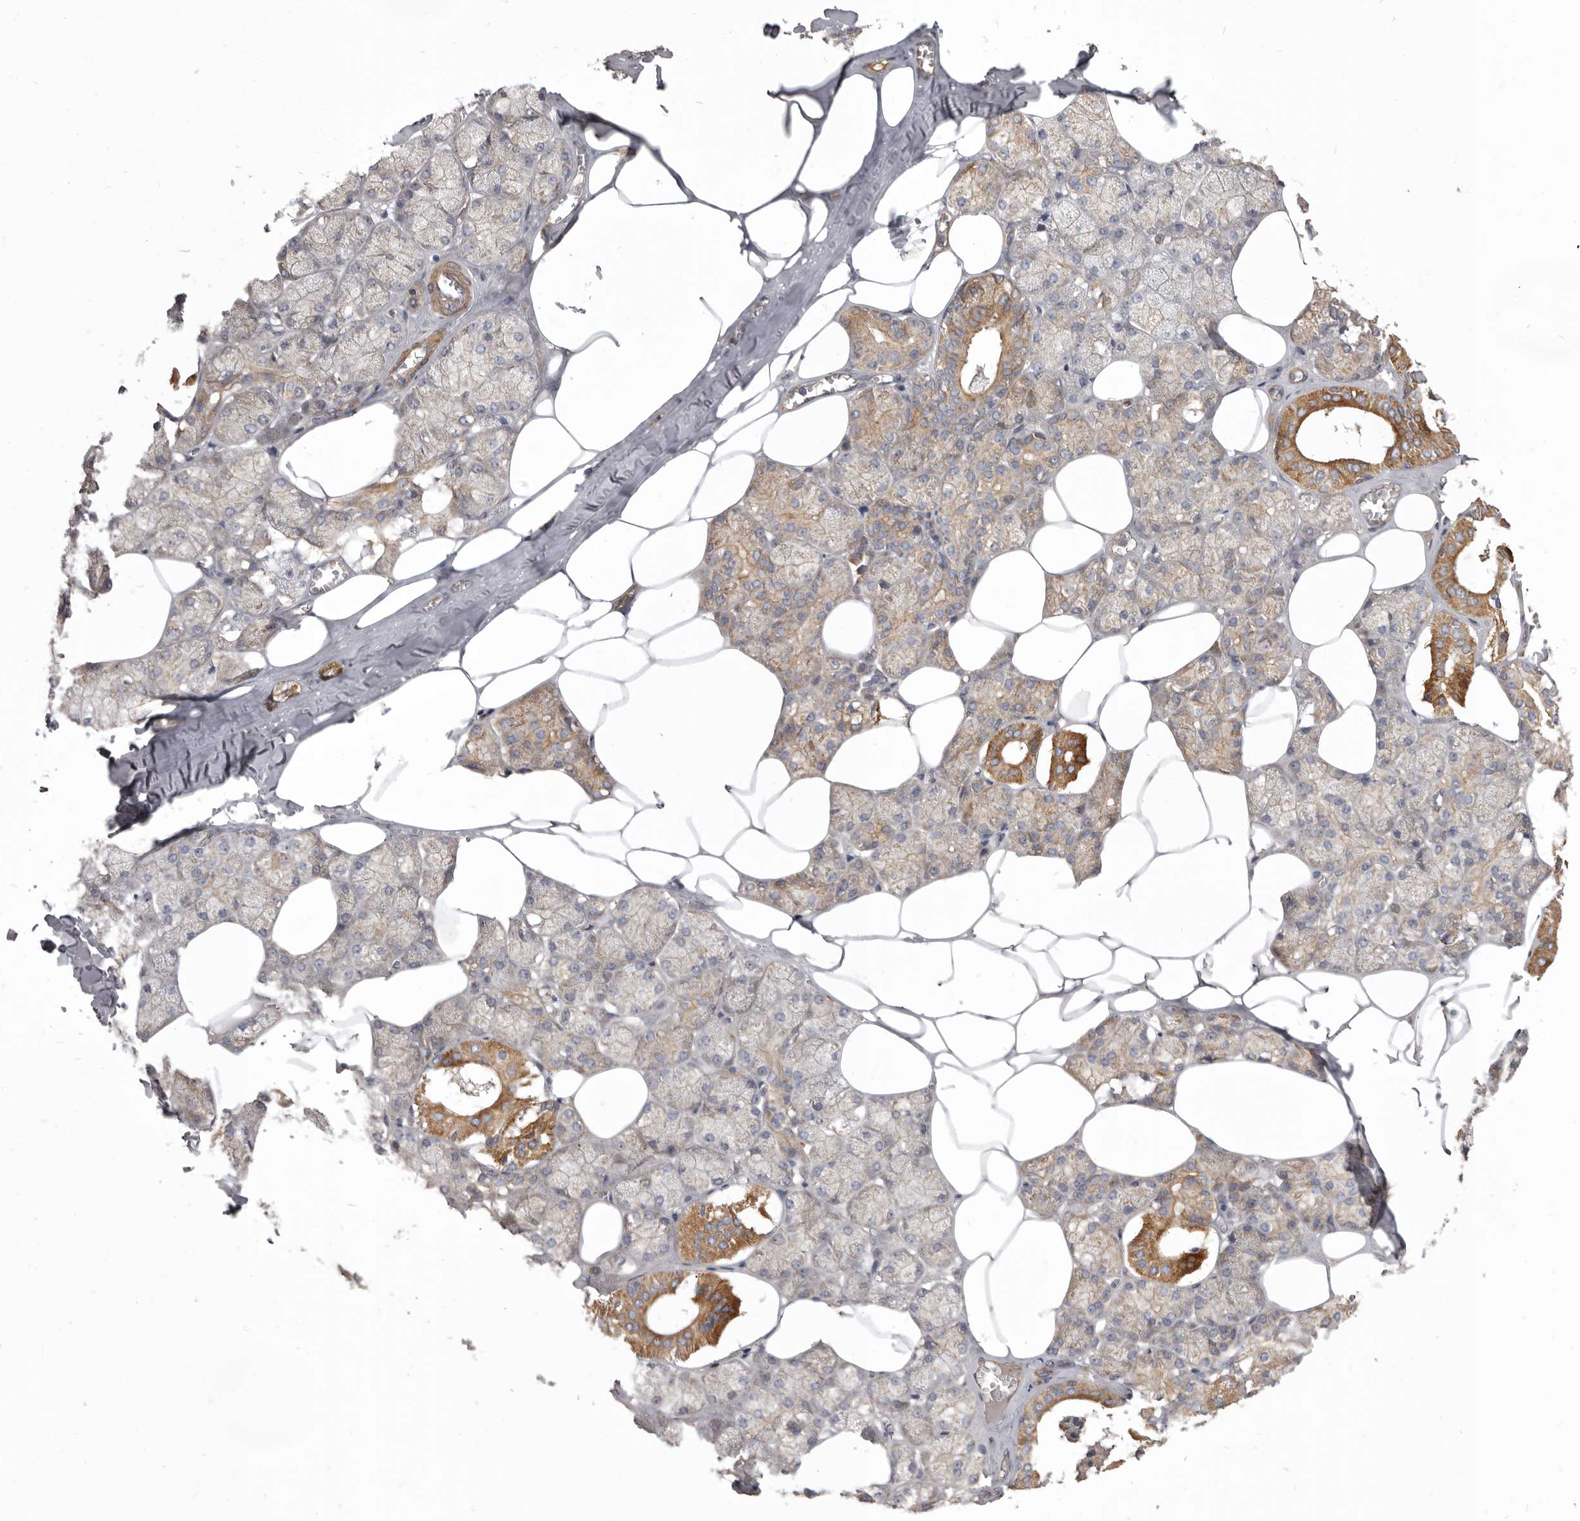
{"staining": {"intensity": "strong", "quantity": "25%-75%", "location": "cytoplasmic/membranous"}, "tissue": "salivary gland", "cell_type": "Glandular cells", "image_type": "normal", "snomed": [{"axis": "morphology", "description": "Normal tissue, NOS"}, {"axis": "topography", "description": "Salivary gland"}], "caption": "Protein staining of unremarkable salivary gland reveals strong cytoplasmic/membranous positivity in approximately 25%-75% of glandular cells.", "gene": "VPS45", "patient": {"sex": "male", "age": 62}}